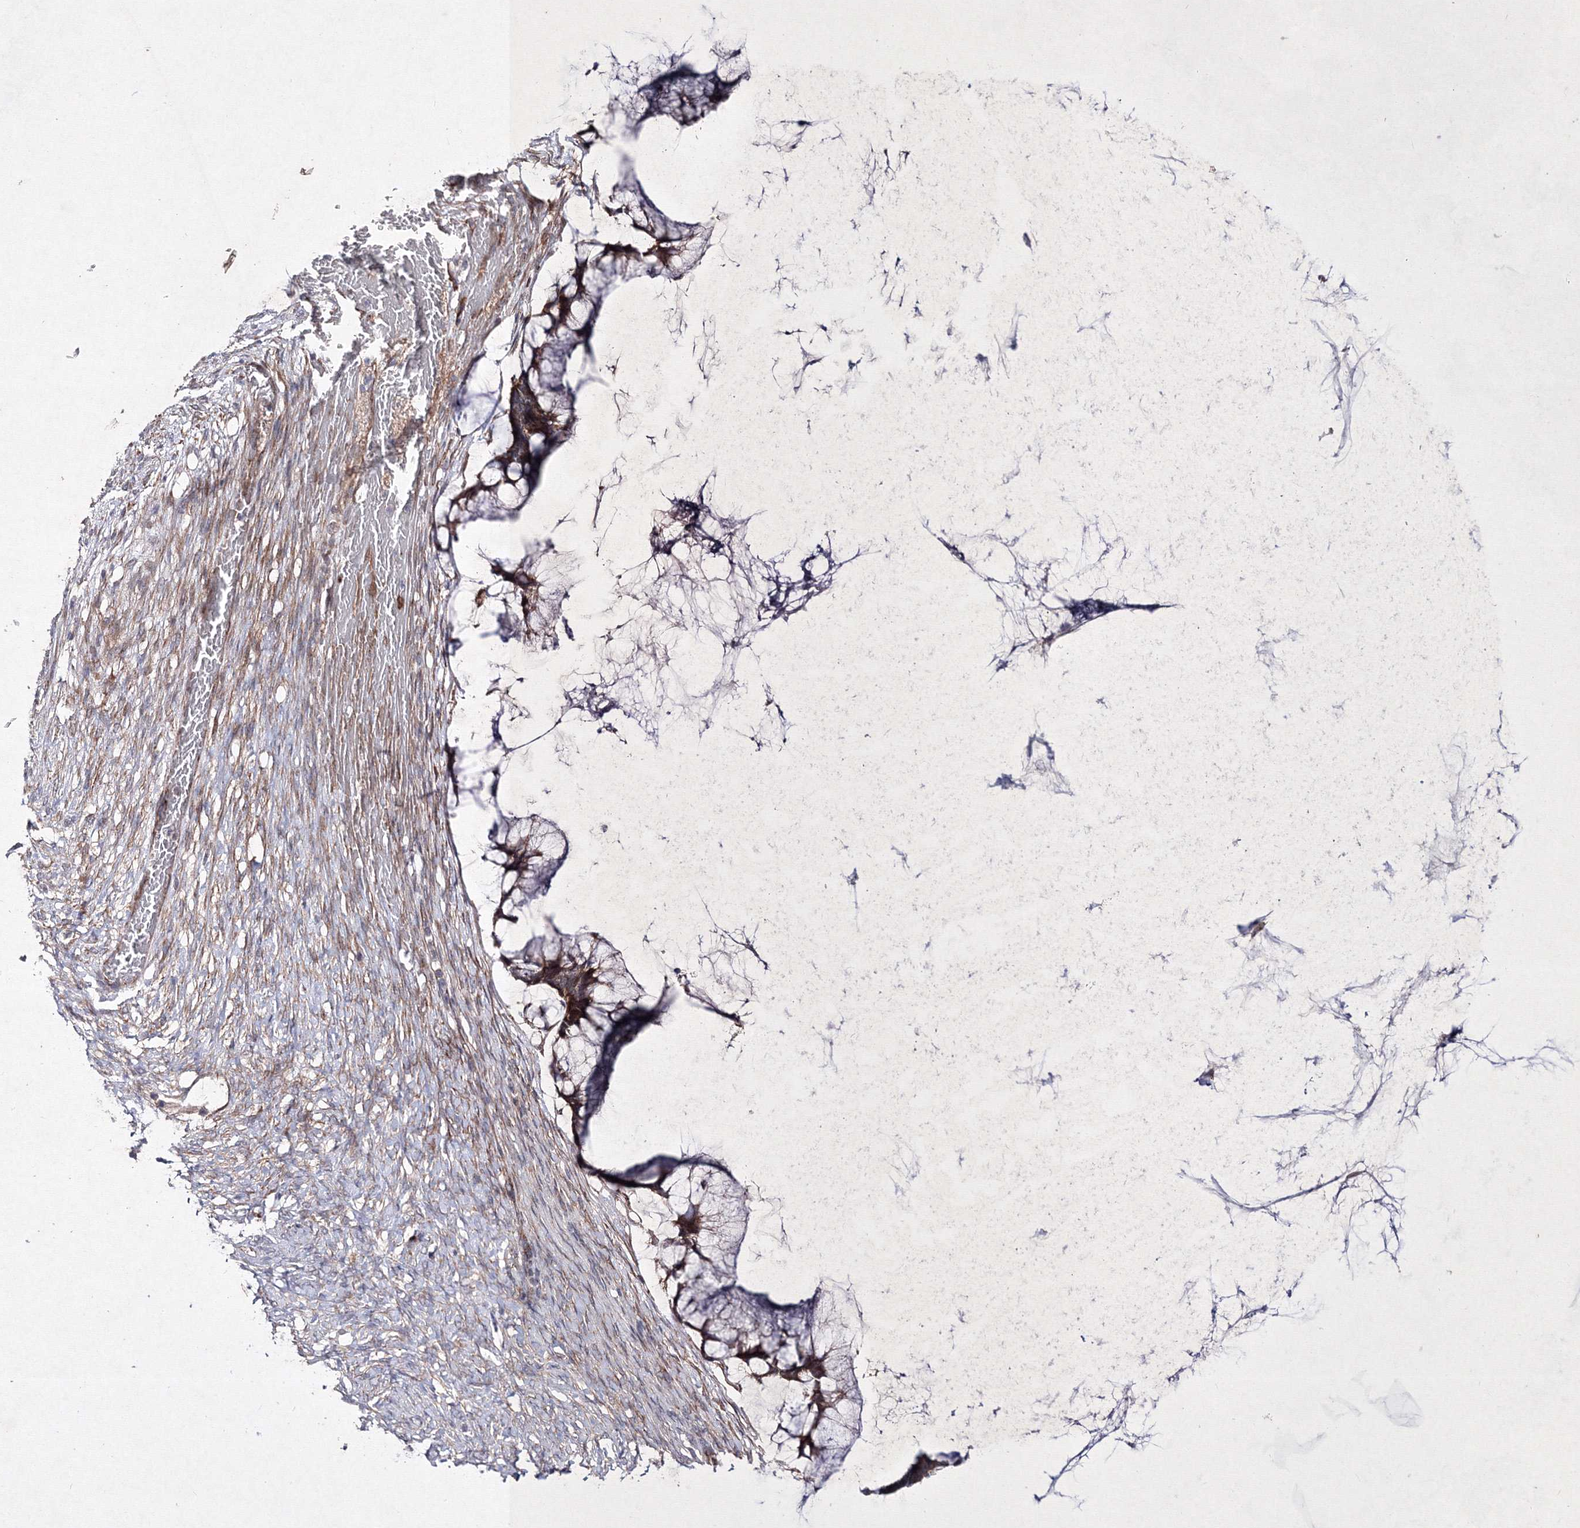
{"staining": {"intensity": "negative", "quantity": "none", "location": "none"}, "tissue": "ovarian cancer", "cell_type": "Tumor cells", "image_type": "cancer", "snomed": [{"axis": "morphology", "description": "Cystadenocarcinoma, mucinous, NOS"}, {"axis": "topography", "description": "Ovary"}], "caption": "Image shows no significant protein staining in tumor cells of ovarian cancer.", "gene": "GFM1", "patient": {"sex": "female", "age": 42}}